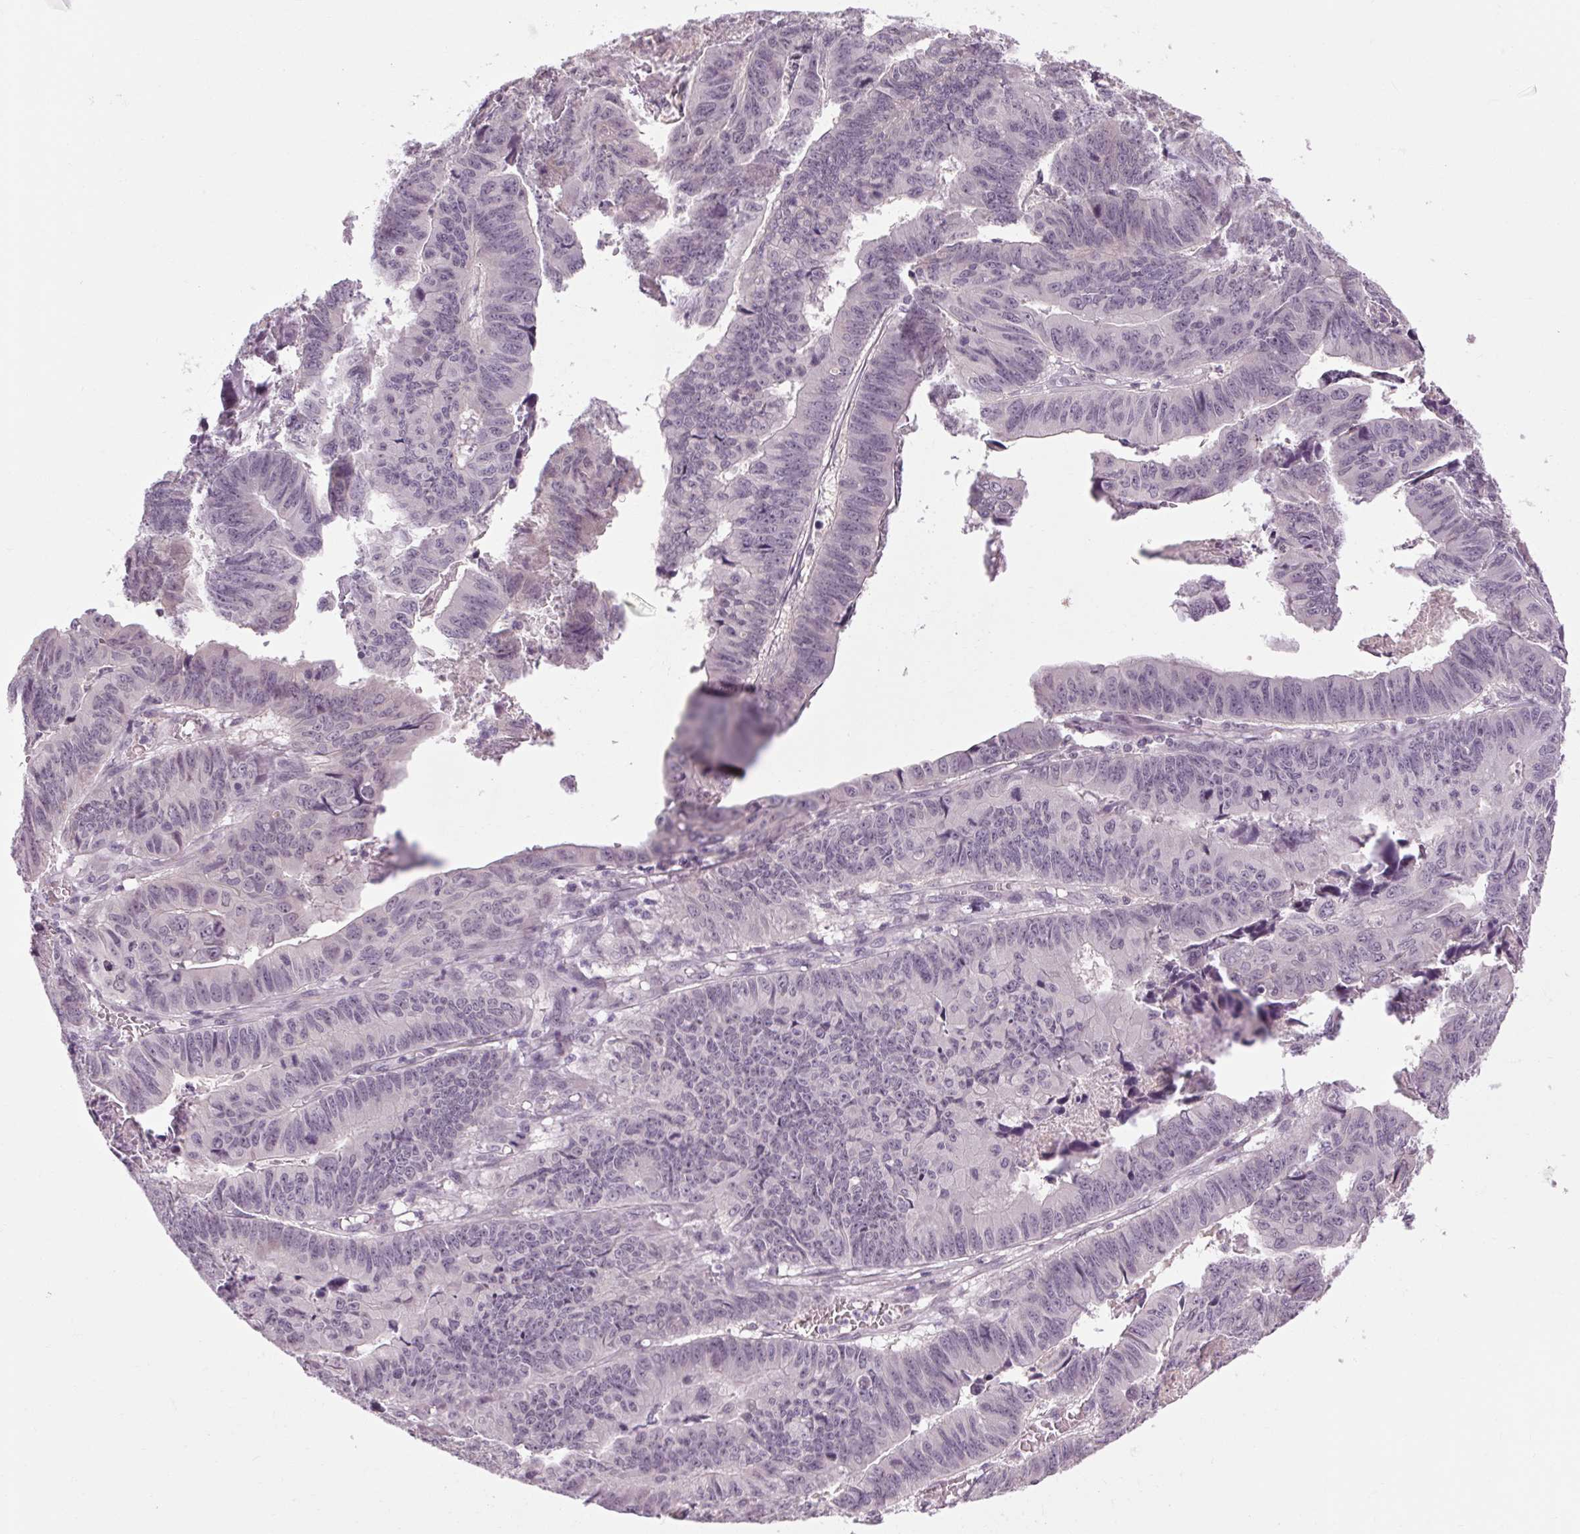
{"staining": {"intensity": "negative", "quantity": "none", "location": "none"}, "tissue": "stomach cancer", "cell_type": "Tumor cells", "image_type": "cancer", "snomed": [{"axis": "morphology", "description": "Adenocarcinoma, NOS"}, {"axis": "topography", "description": "Stomach, lower"}], "caption": "This is a histopathology image of IHC staining of stomach adenocarcinoma, which shows no positivity in tumor cells.", "gene": "KLHL40", "patient": {"sex": "male", "age": 77}}